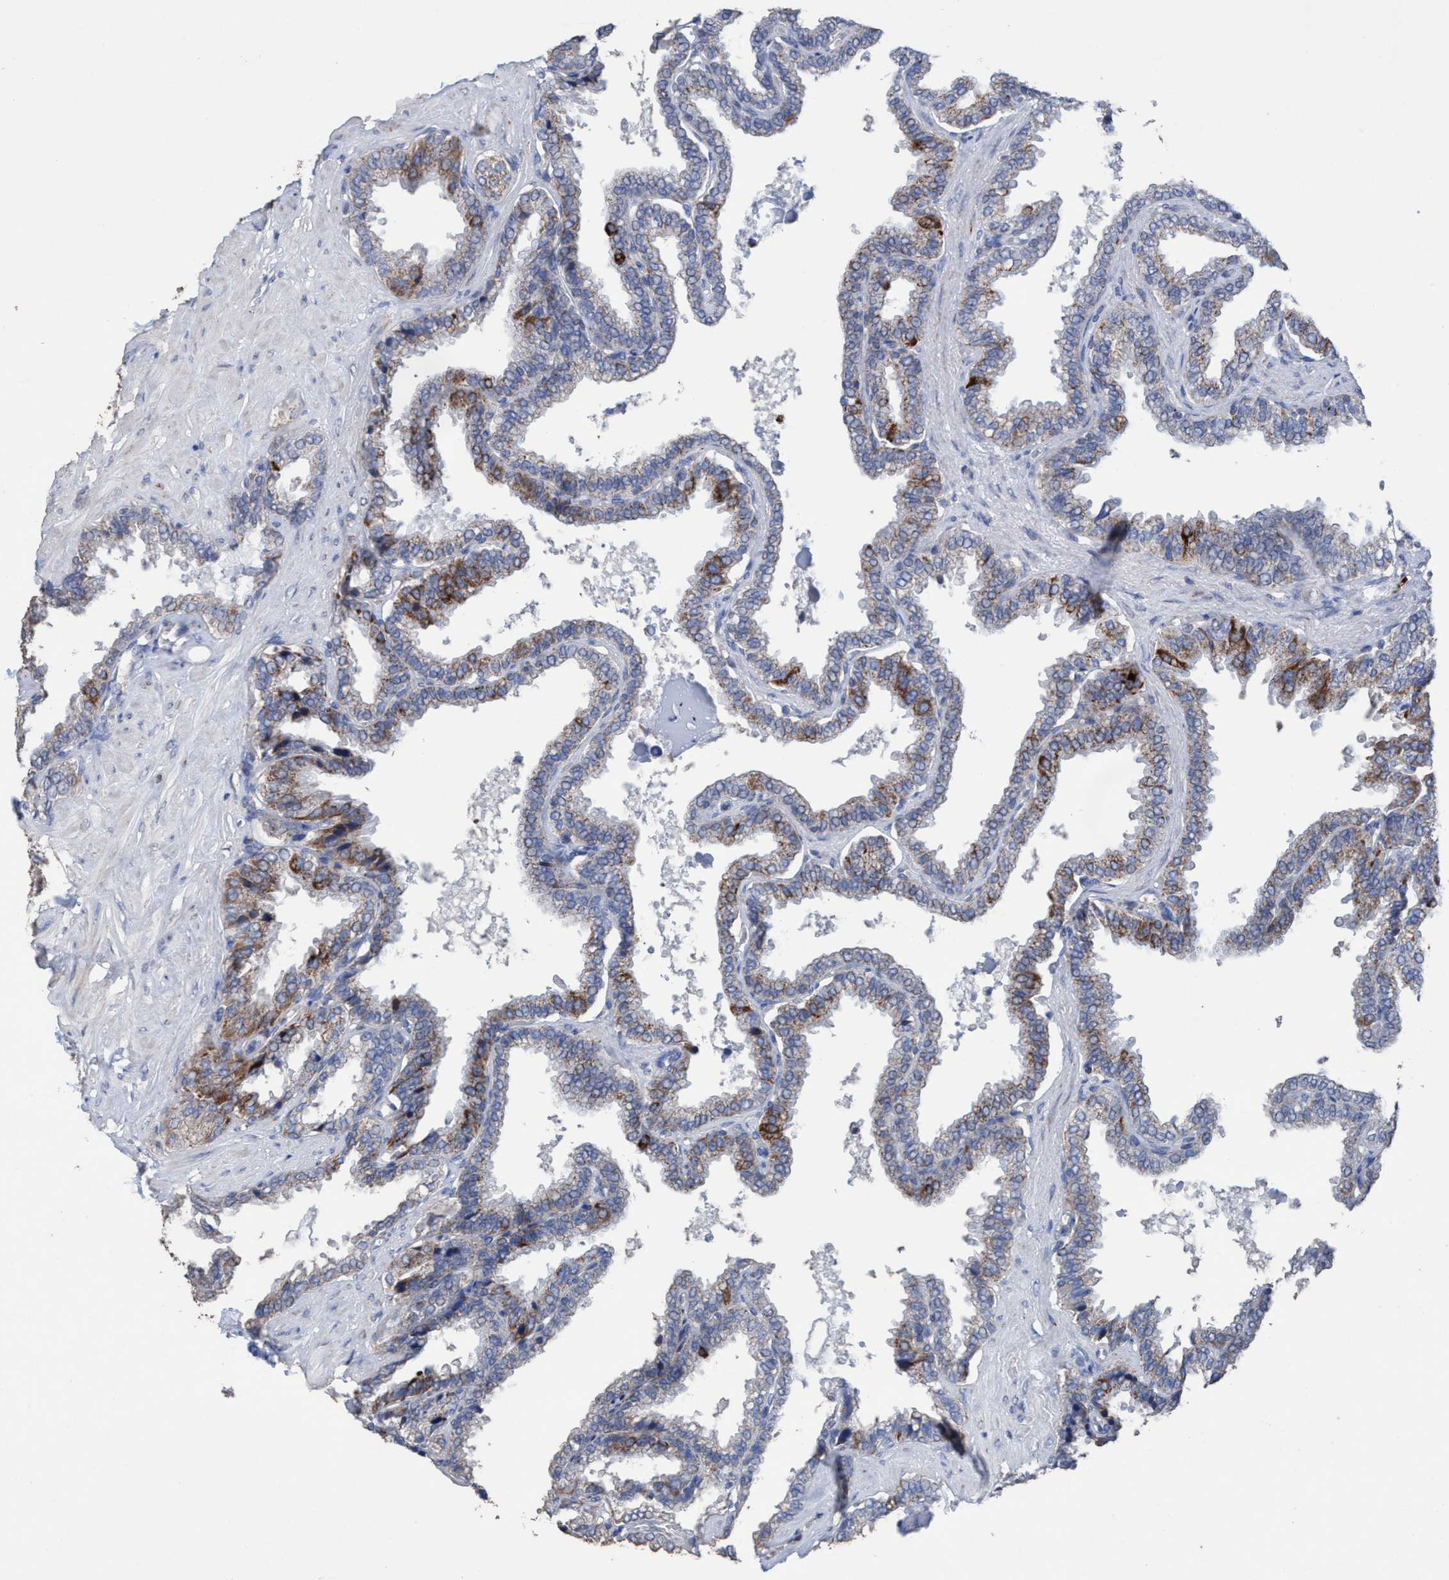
{"staining": {"intensity": "moderate", "quantity": "<25%", "location": "cytoplasmic/membranous"}, "tissue": "seminal vesicle", "cell_type": "Glandular cells", "image_type": "normal", "snomed": [{"axis": "morphology", "description": "Normal tissue, NOS"}, {"axis": "topography", "description": "Seminal veicle"}], "caption": "Immunohistochemical staining of benign seminal vesicle displays low levels of moderate cytoplasmic/membranous expression in approximately <25% of glandular cells.", "gene": "RSAD1", "patient": {"sex": "male", "age": 46}}